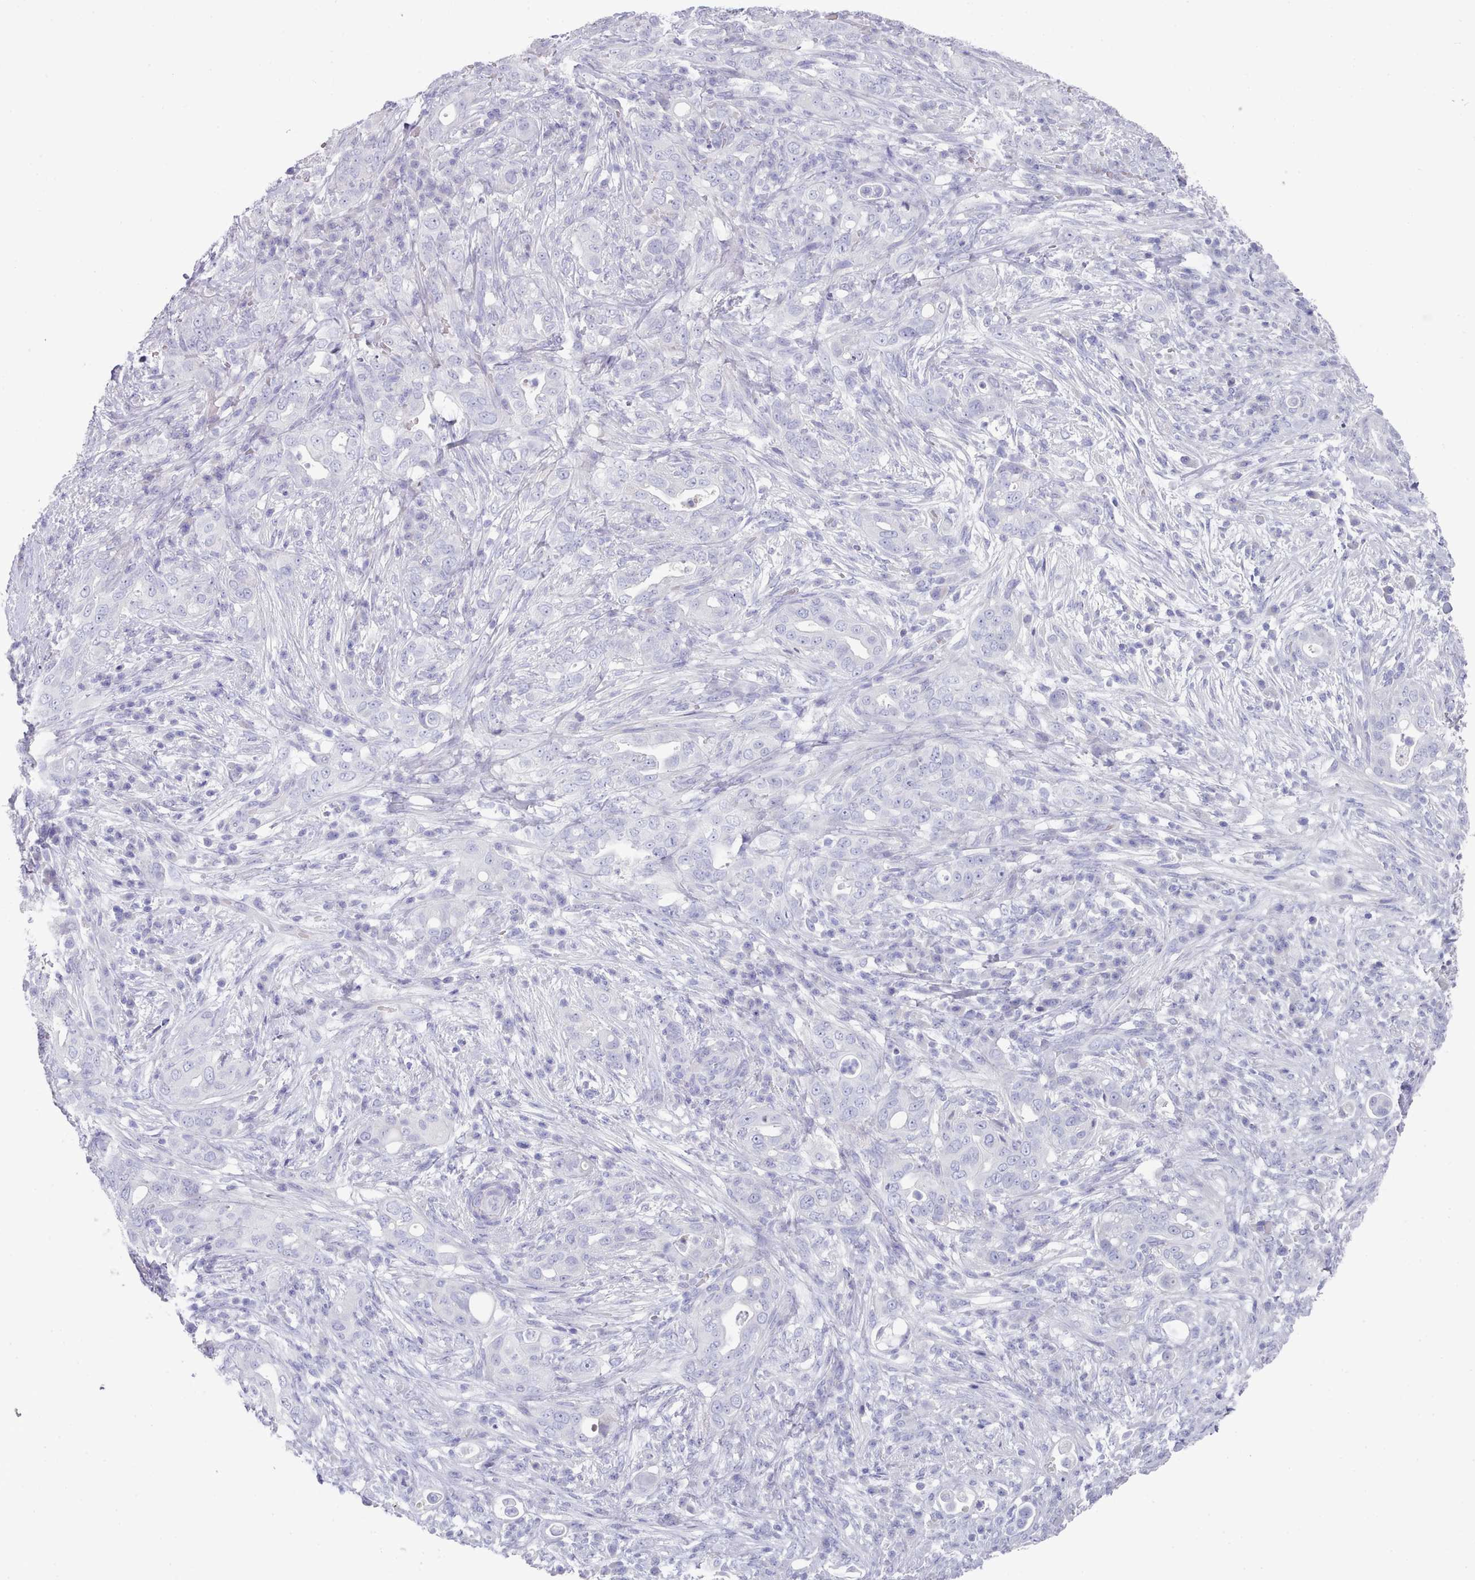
{"staining": {"intensity": "negative", "quantity": "none", "location": "none"}, "tissue": "pancreatic cancer", "cell_type": "Tumor cells", "image_type": "cancer", "snomed": [{"axis": "morphology", "description": "Normal tissue, NOS"}, {"axis": "morphology", "description": "Adenocarcinoma, NOS"}, {"axis": "topography", "description": "Lymph node"}, {"axis": "topography", "description": "Pancreas"}], "caption": "An image of pancreatic cancer stained for a protein reveals no brown staining in tumor cells.", "gene": "LRRC37A", "patient": {"sex": "female", "age": 67}}